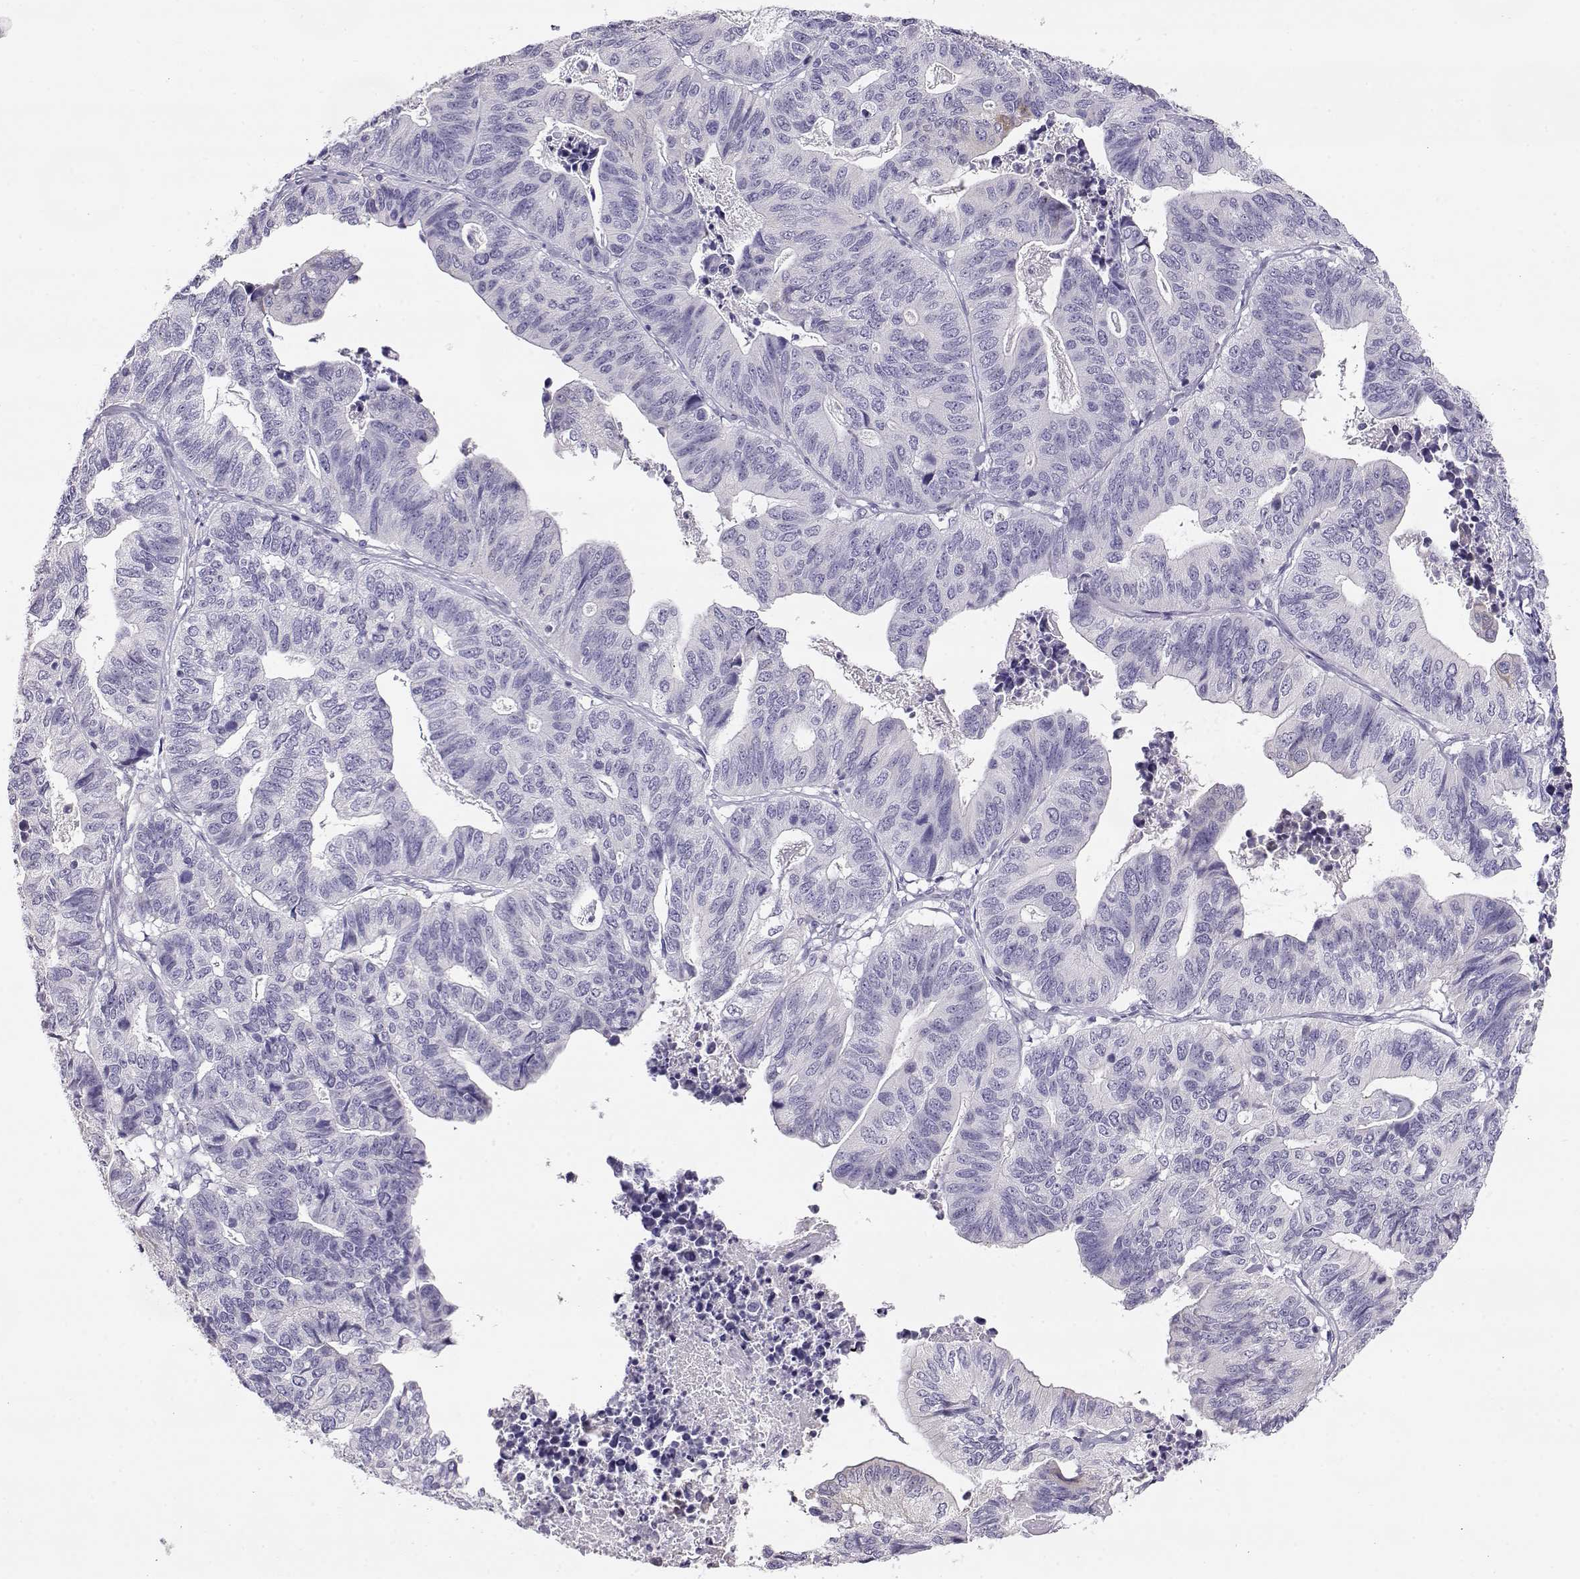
{"staining": {"intensity": "negative", "quantity": "none", "location": "none"}, "tissue": "stomach cancer", "cell_type": "Tumor cells", "image_type": "cancer", "snomed": [{"axis": "morphology", "description": "Adenocarcinoma, NOS"}, {"axis": "topography", "description": "Stomach, upper"}], "caption": "Immunohistochemistry micrograph of human stomach cancer stained for a protein (brown), which shows no positivity in tumor cells.", "gene": "ENDOU", "patient": {"sex": "female", "age": 67}}